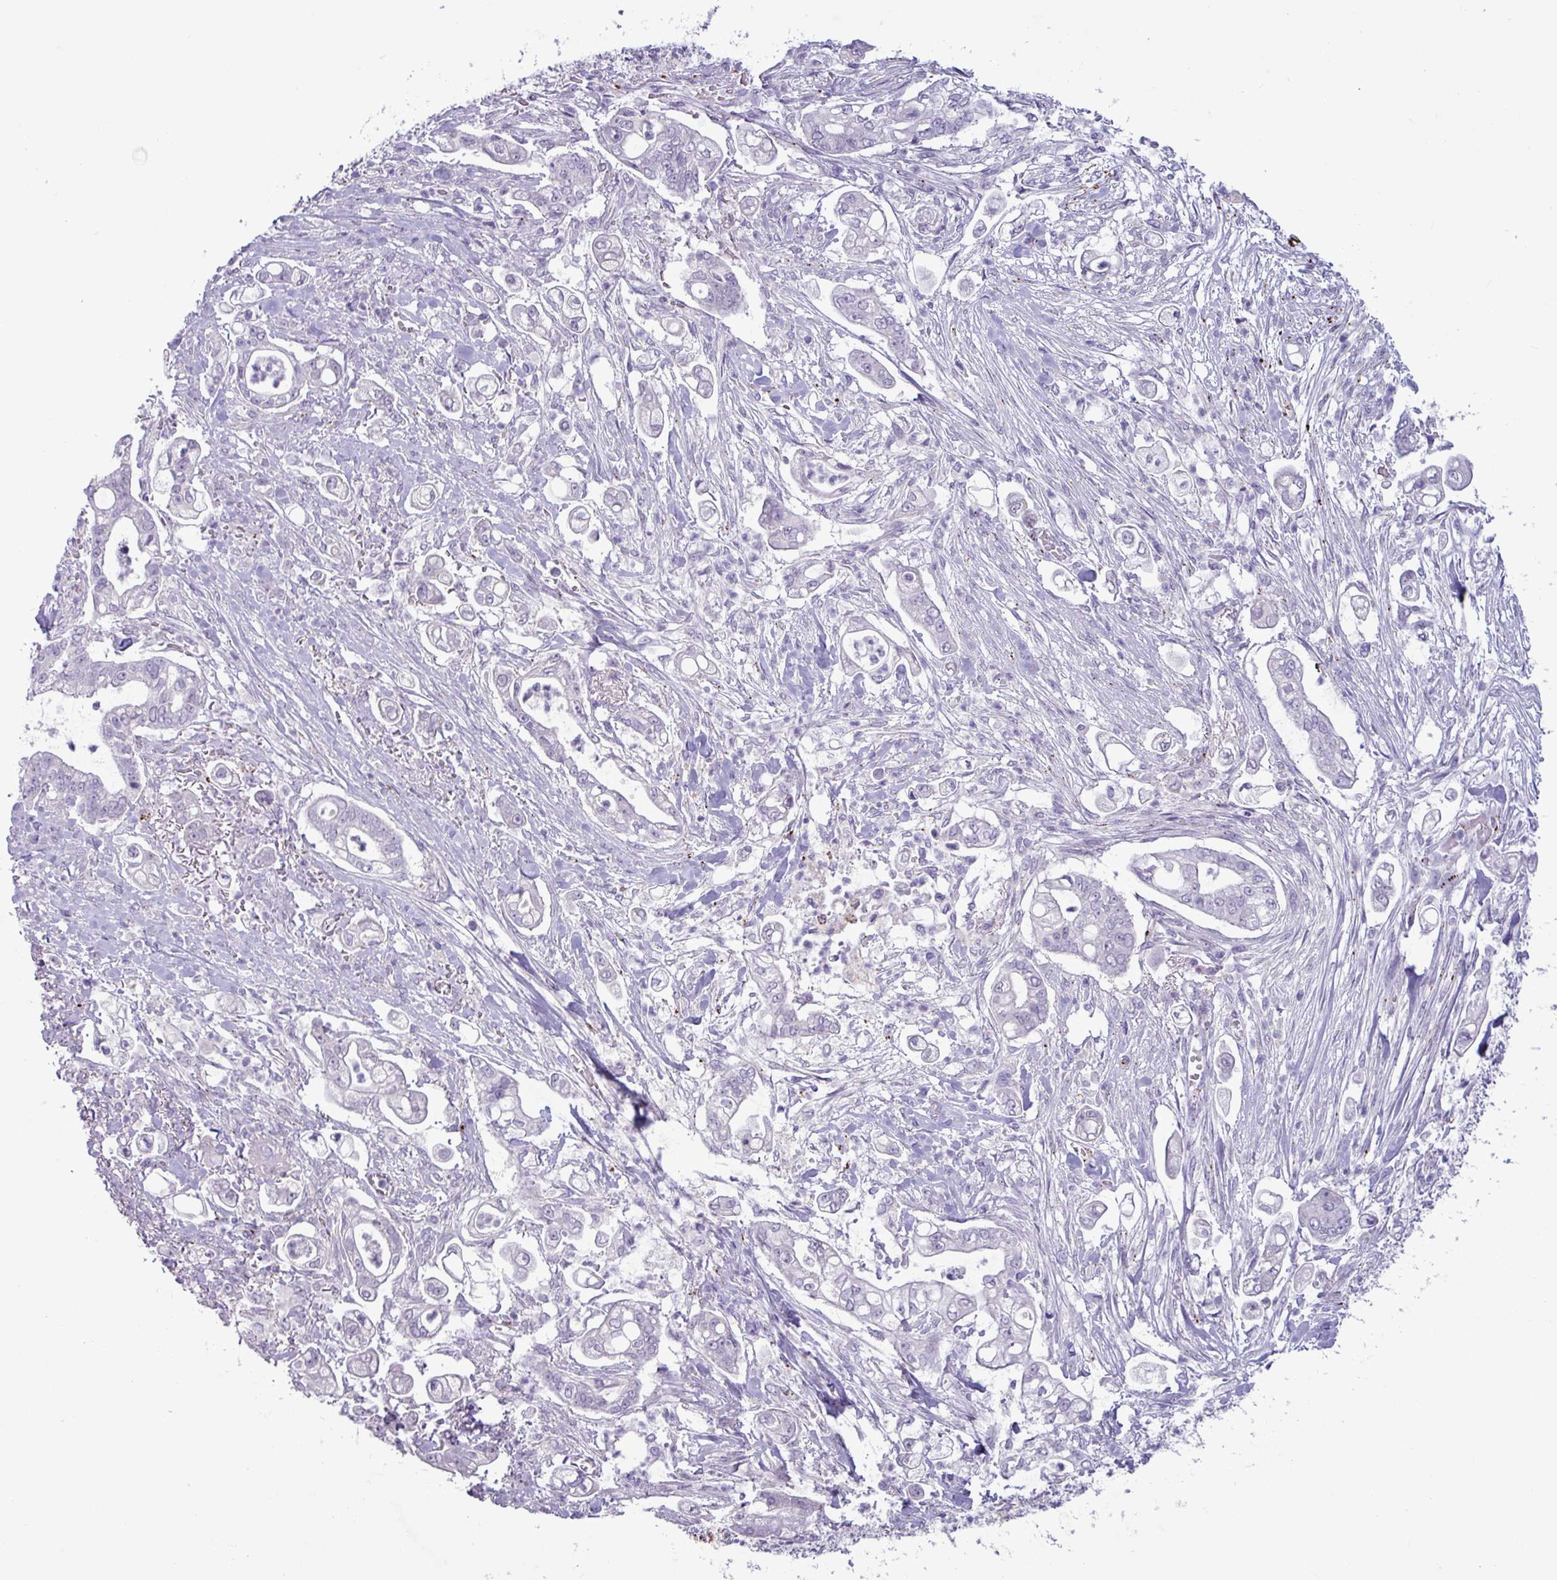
{"staining": {"intensity": "negative", "quantity": "none", "location": "none"}, "tissue": "pancreatic cancer", "cell_type": "Tumor cells", "image_type": "cancer", "snomed": [{"axis": "morphology", "description": "Adenocarcinoma, NOS"}, {"axis": "topography", "description": "Pancreas"}], "caption": "This is a micrograph of immunohistochemistry (IHC) staining of pancreatic cancer (adenocarcinoma), which shows no positivity in tumor cells.", "gene": "PLIN2", "patient": {"sex": "female", "age": 69}}